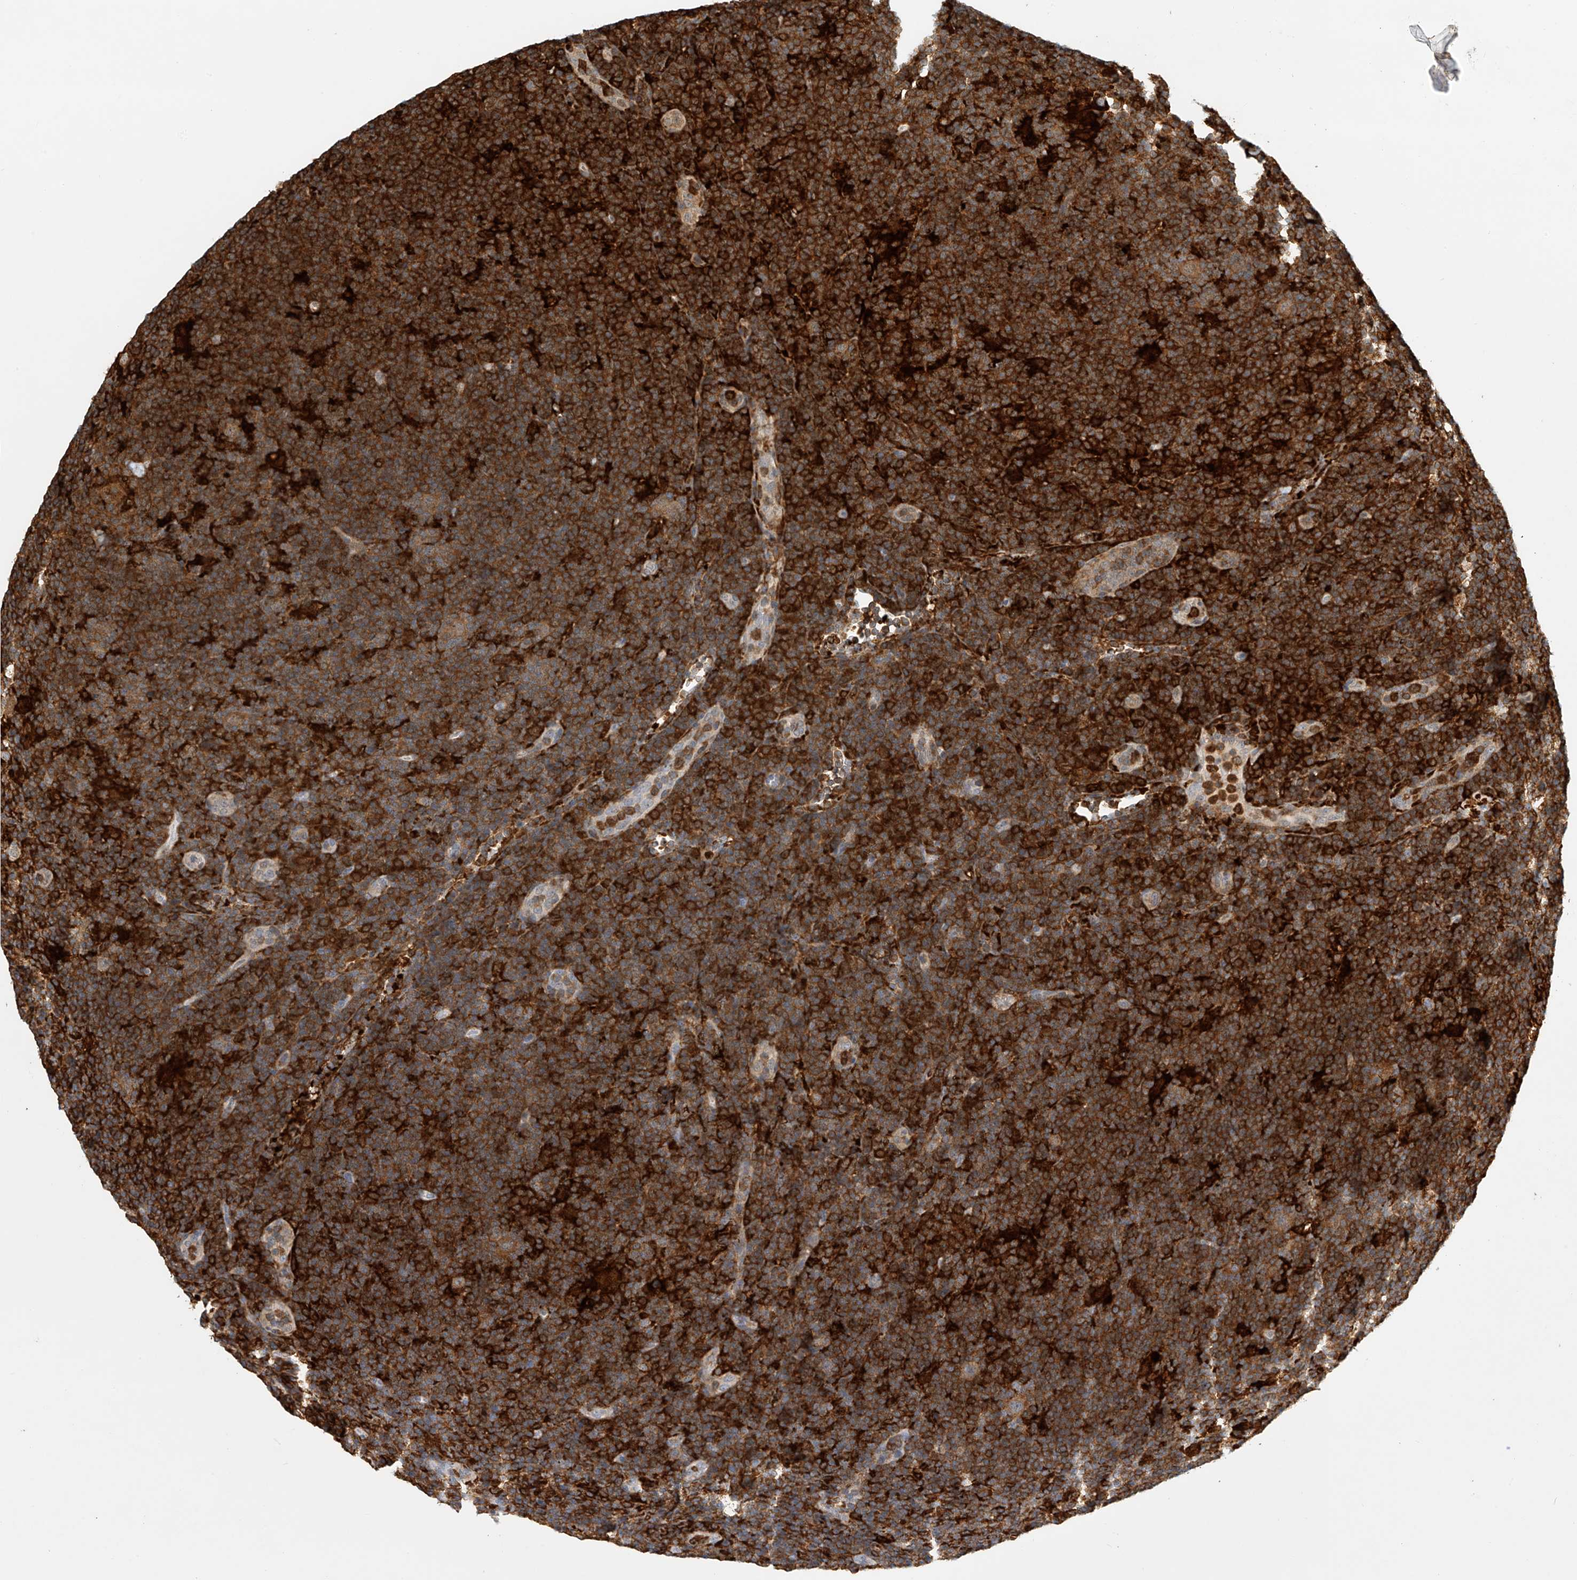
{"staining": {"intensity": "moderate", "quantity": ">75%", "location": "cytoplasmic/membranous"}, "tissue": "lymphoma", "cell_type": "Tumor cells", "image_type": "cancer", "snomed": [{"axis": "morphology", "description": "Hodgkin's disease, NOS"}, {"axis": "topography", "description": "Lymph node"}], "caption": "Immunohistochemical staining of human Hodgkin's disease displays moderate cytoplasmic/membranous protein expression in about >75% of tumor cells.", "gene": "MICAL1", "patient": {"sex": "female", "age": 57}}